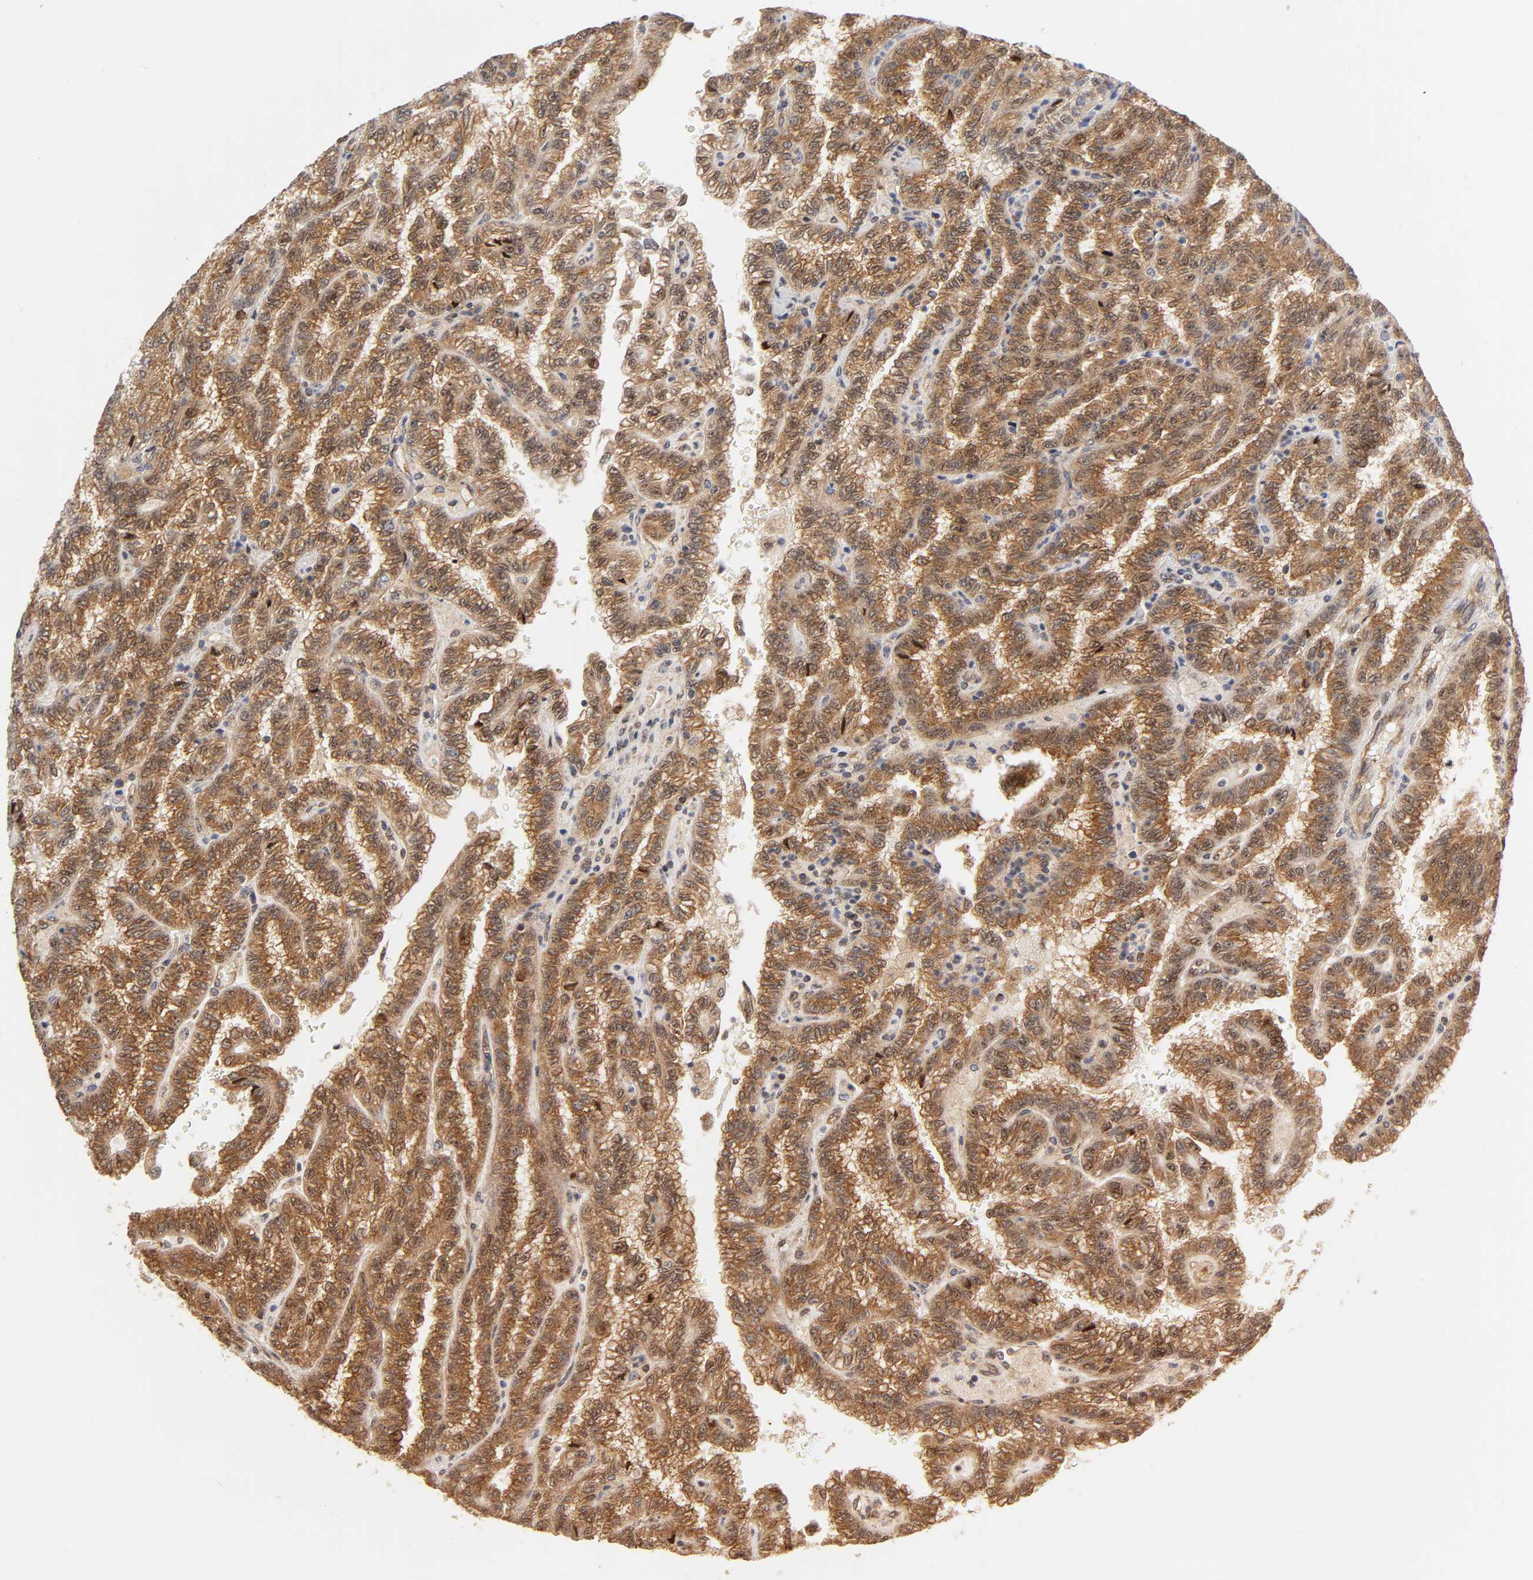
{"staining": {"intensity": "moderate", "quantity": ">75%", "location": "cytoplasmic/membranous"}, "tissue": "renal cancer", "cell_type": "Tumor cells", "image_type": "cancer", "snomed": [{"axis": "morphology", "description": "Inflammation, NOS"}, {"axis": "morphology", "description": "Adenocarcinoma, NOS"}, {"axis": "topography", "description": "Kidney"}], "caption": "DAB immunohistochemical staining of human renal cancer (adenocarcinoma) shows moderate cytoplasmic/membranous protein positivity in about >75% of tumor cells. The staining was performed using DAB (3,3'-diaminobenzidine) to visualize the protein expression in brown, while the nuclei were stained in blue with hematoxylin (Magnification: 20x).", "gene": "PAFAH1B1", "patient": {"sex": "male", "age": 68}}